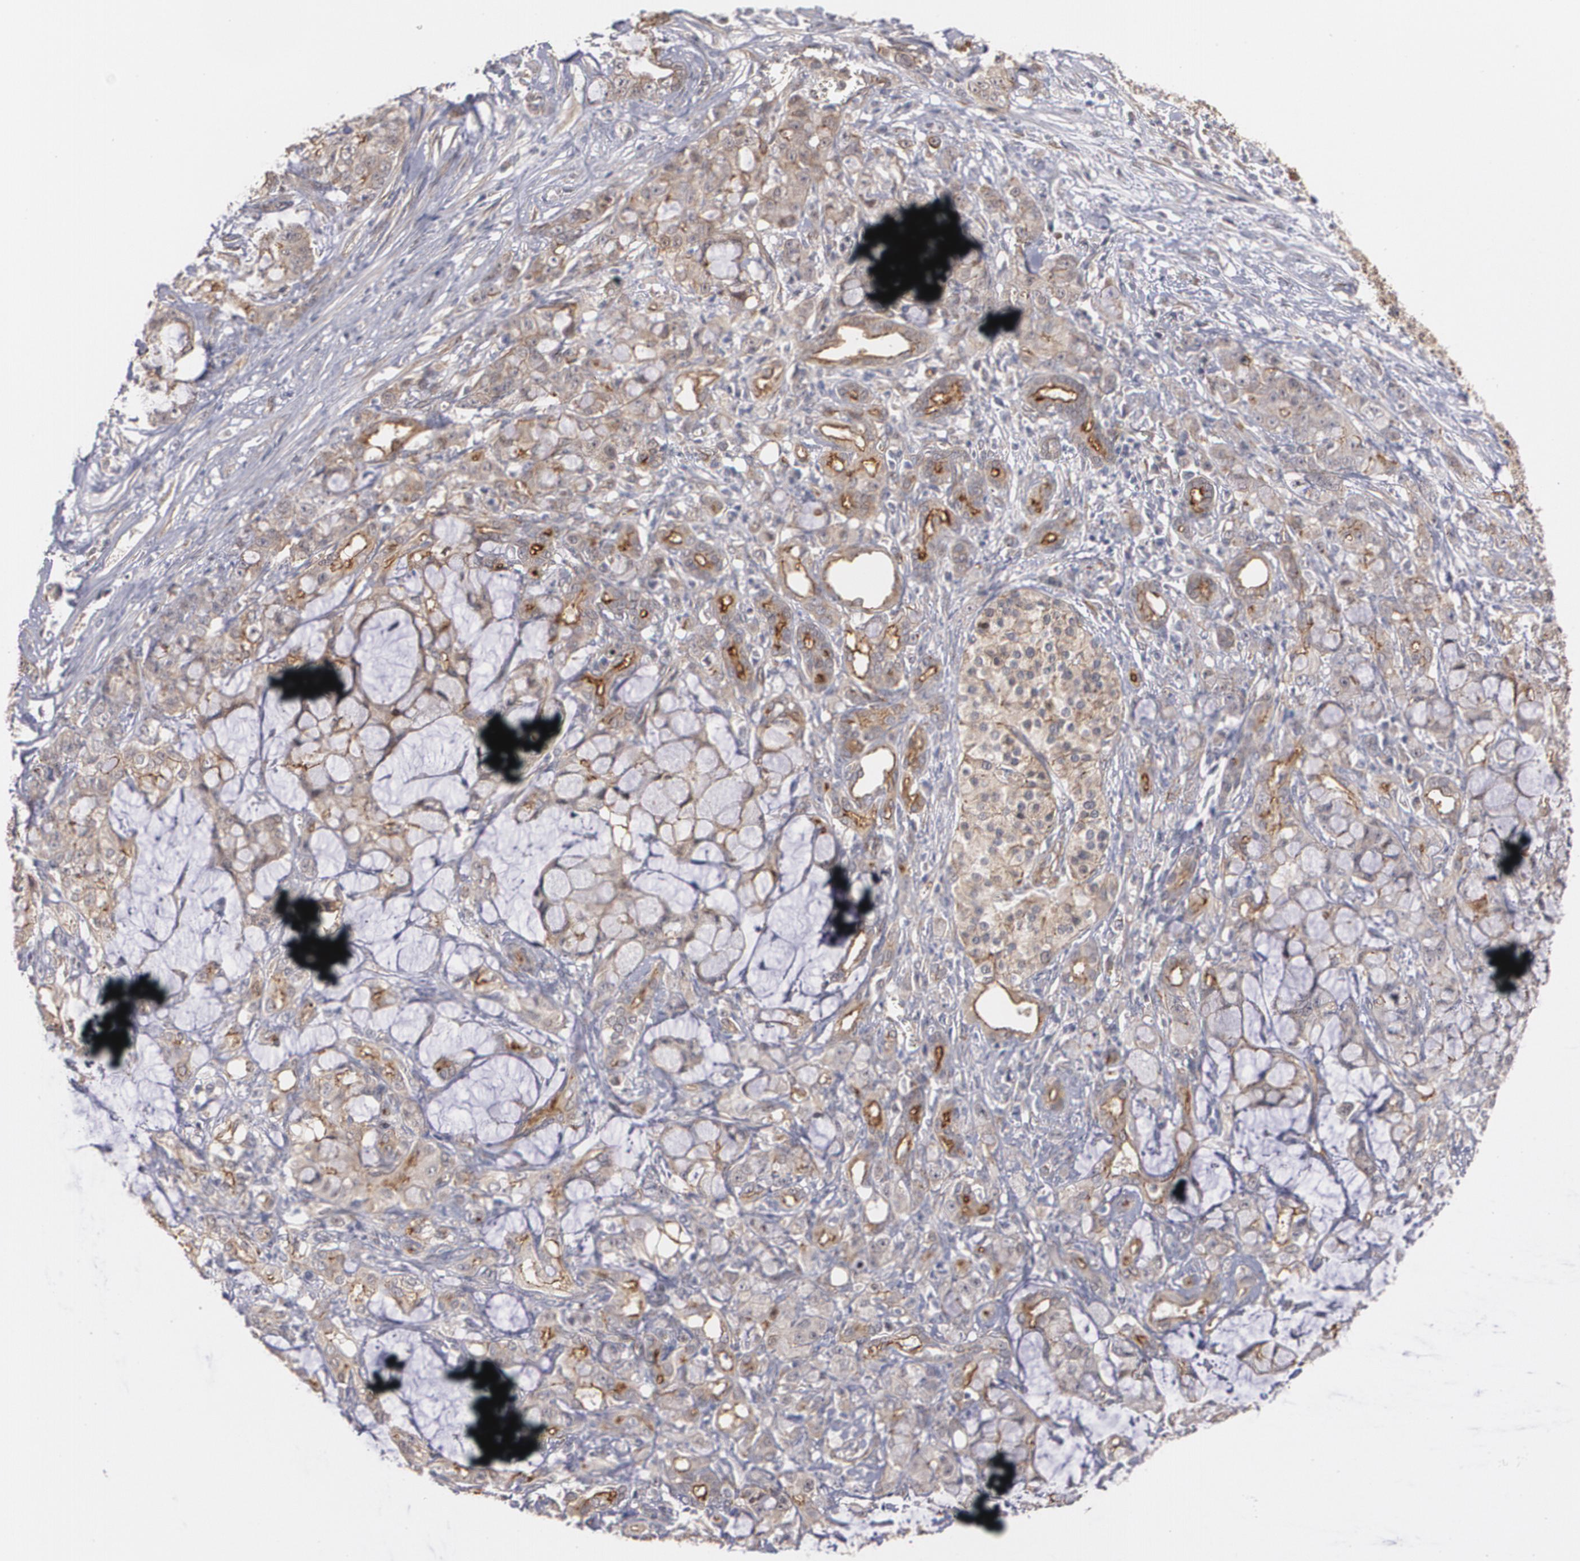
{"staining": {"intensity": "moderate", "quantity": ">75%", "location": "cytoplasmic/membranous"}, "tissue": "pancreatic cancer", "cell_type": "Tumor cells", "image_type": "cancer", "snomed": [{"axis": "morphology", "description": "Adenocarcinoma, NOS"}, {"axis": "topography", "description": "Pancreas"}], "caption": "IHC histopathology image of human pancreatic adenocarcinoma stained for a protein (brown), which displays medium levels of moderate cytoplasmic/membranous positivity in about >75% of tumor cells.", "gene": "TJP1", "patient": {"sex": "female", "age": 73}}